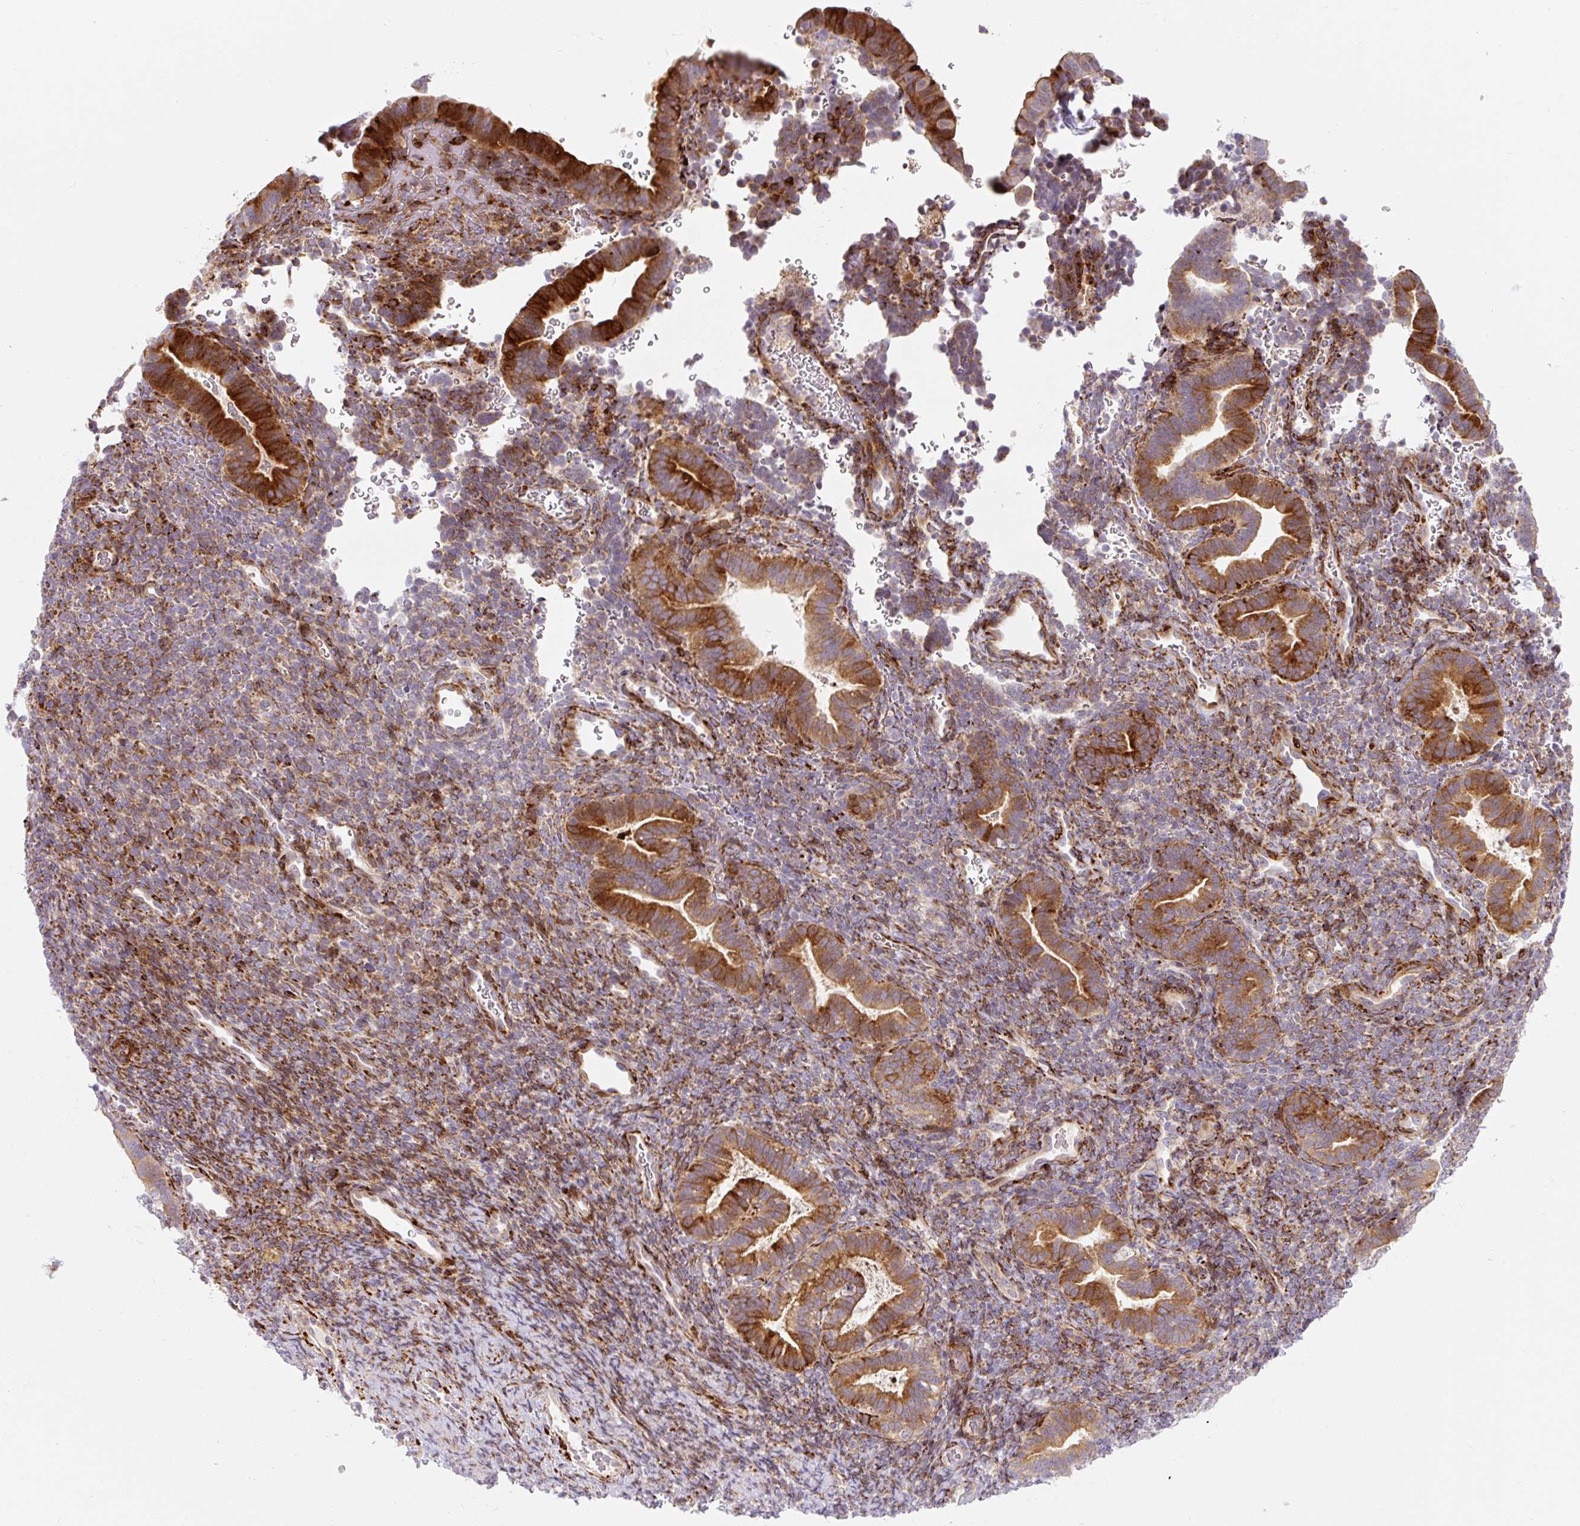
{"staining": {"intensity": "moderate", "quantity": "25%-75%", "location": "cytoplasmic/membranous"}, "tissue": "endometrium", "cell_type": "Cells in endometrial stroma", "image_type": "normal", "snomed": [{"axis": "morphology", "description": "Normal tissue, NOS"}, {"axis": "topography", "description": "Endometrium"}], "caption": "Immunohistochemical staining of benign human endometrium displays medium levels of moderate cytoplasmic/membranous expression in approximately 25%-75% of cells in endometrial stroma.", "gene": "DISP3", "patient": {"sex": "female", "age": 34}}